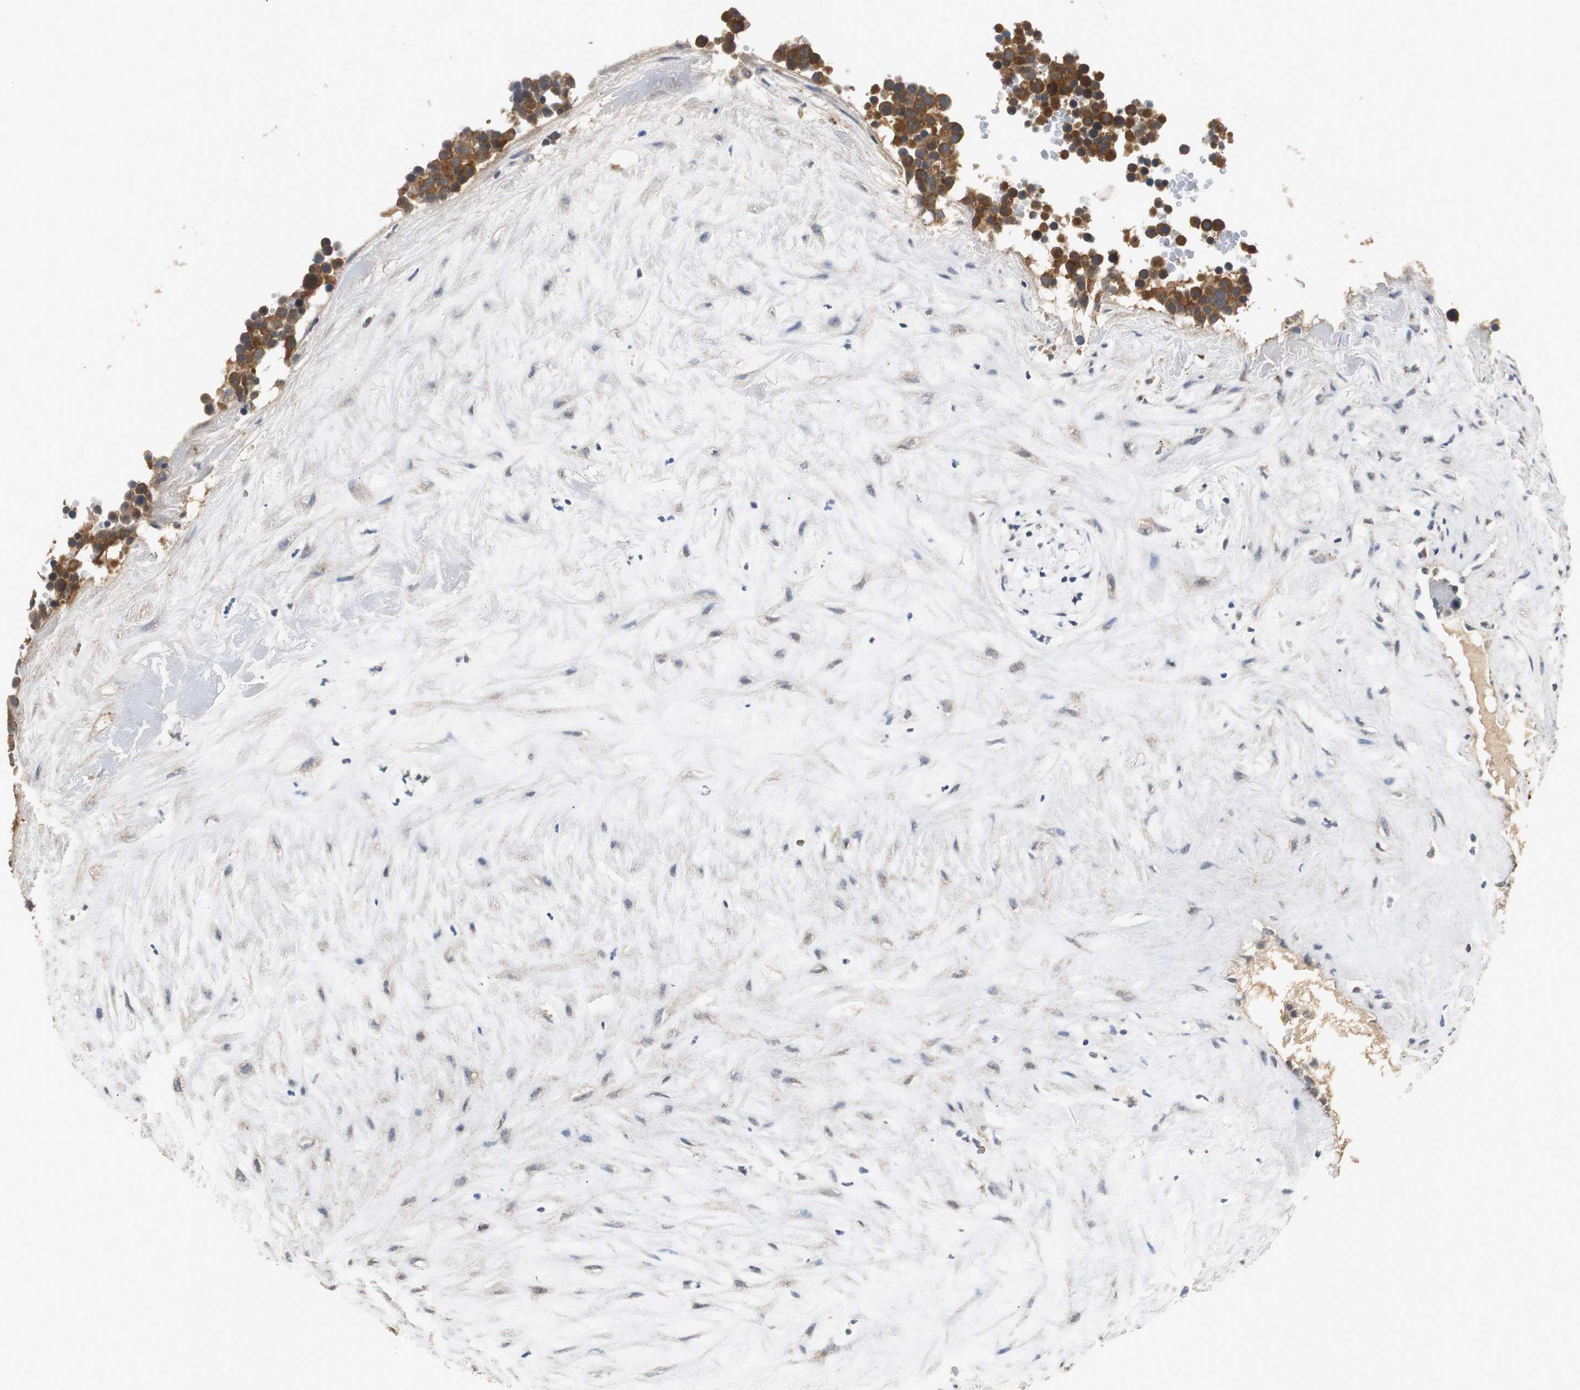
{"staining": {"intensity": "strong", "quantity": ">75%", "location": "cytoplasmic/membranous"}, "tissue": "testis cancer", "cell_type": "Tumor cells", "image_type": "cancer", "snomed": [{"axis": "morphology", "description": "Seminoma, NOS"}, {"axis": "topography", "description": "Testis"}], "caption": "An immunohistochemistry (IHC) micrograph of tumor tissue is shown. Protein staining in brown highlights strong cytoplasmic/membranous positivity in testis seminoma within tumor cells. (IHC, brightfield microscopy, high magnification).", "gene": "VBP1", "patient": {"sex": "male", "age": 71}}